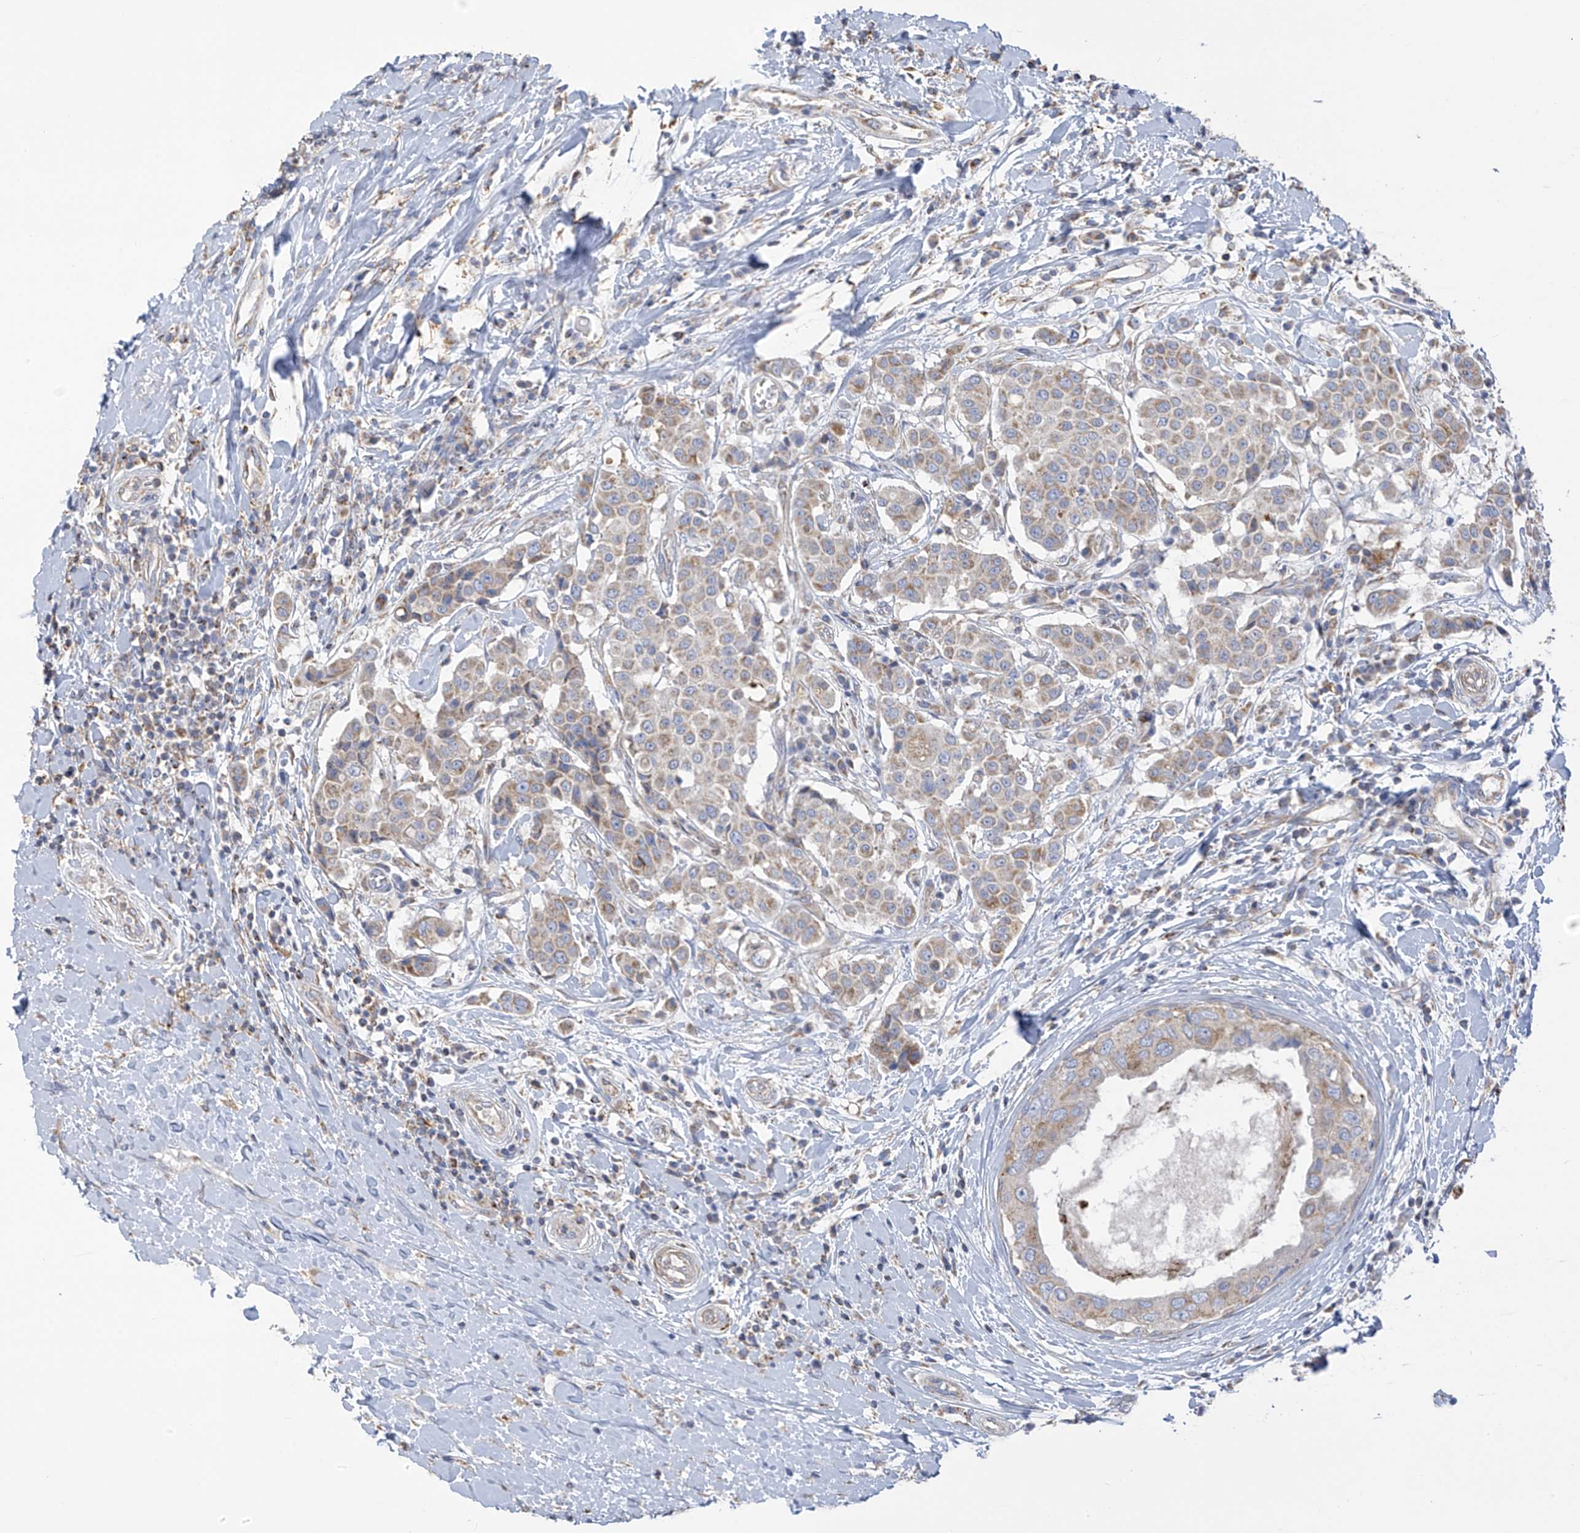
{"staining": {"intensity": "moderate", "quantity": "<25%", "location": "cytoplasmic/membranous"}, "tissue": "breast cancer", "cell_type": "Tumor cells", "image_type": "cancer", "snomed": [{"axis": "morphology", "description": "Duct carcinoma"}, {"axis": "topography", "description": "Breast"}], "caption": "The micrograph shows a brown stain indicating the presence of a protein in the cytoplasmic/membranous of tumor cells in breast cancer.", "gene": "ITM2B", "patient": {"sex": "female", "age": 27}}